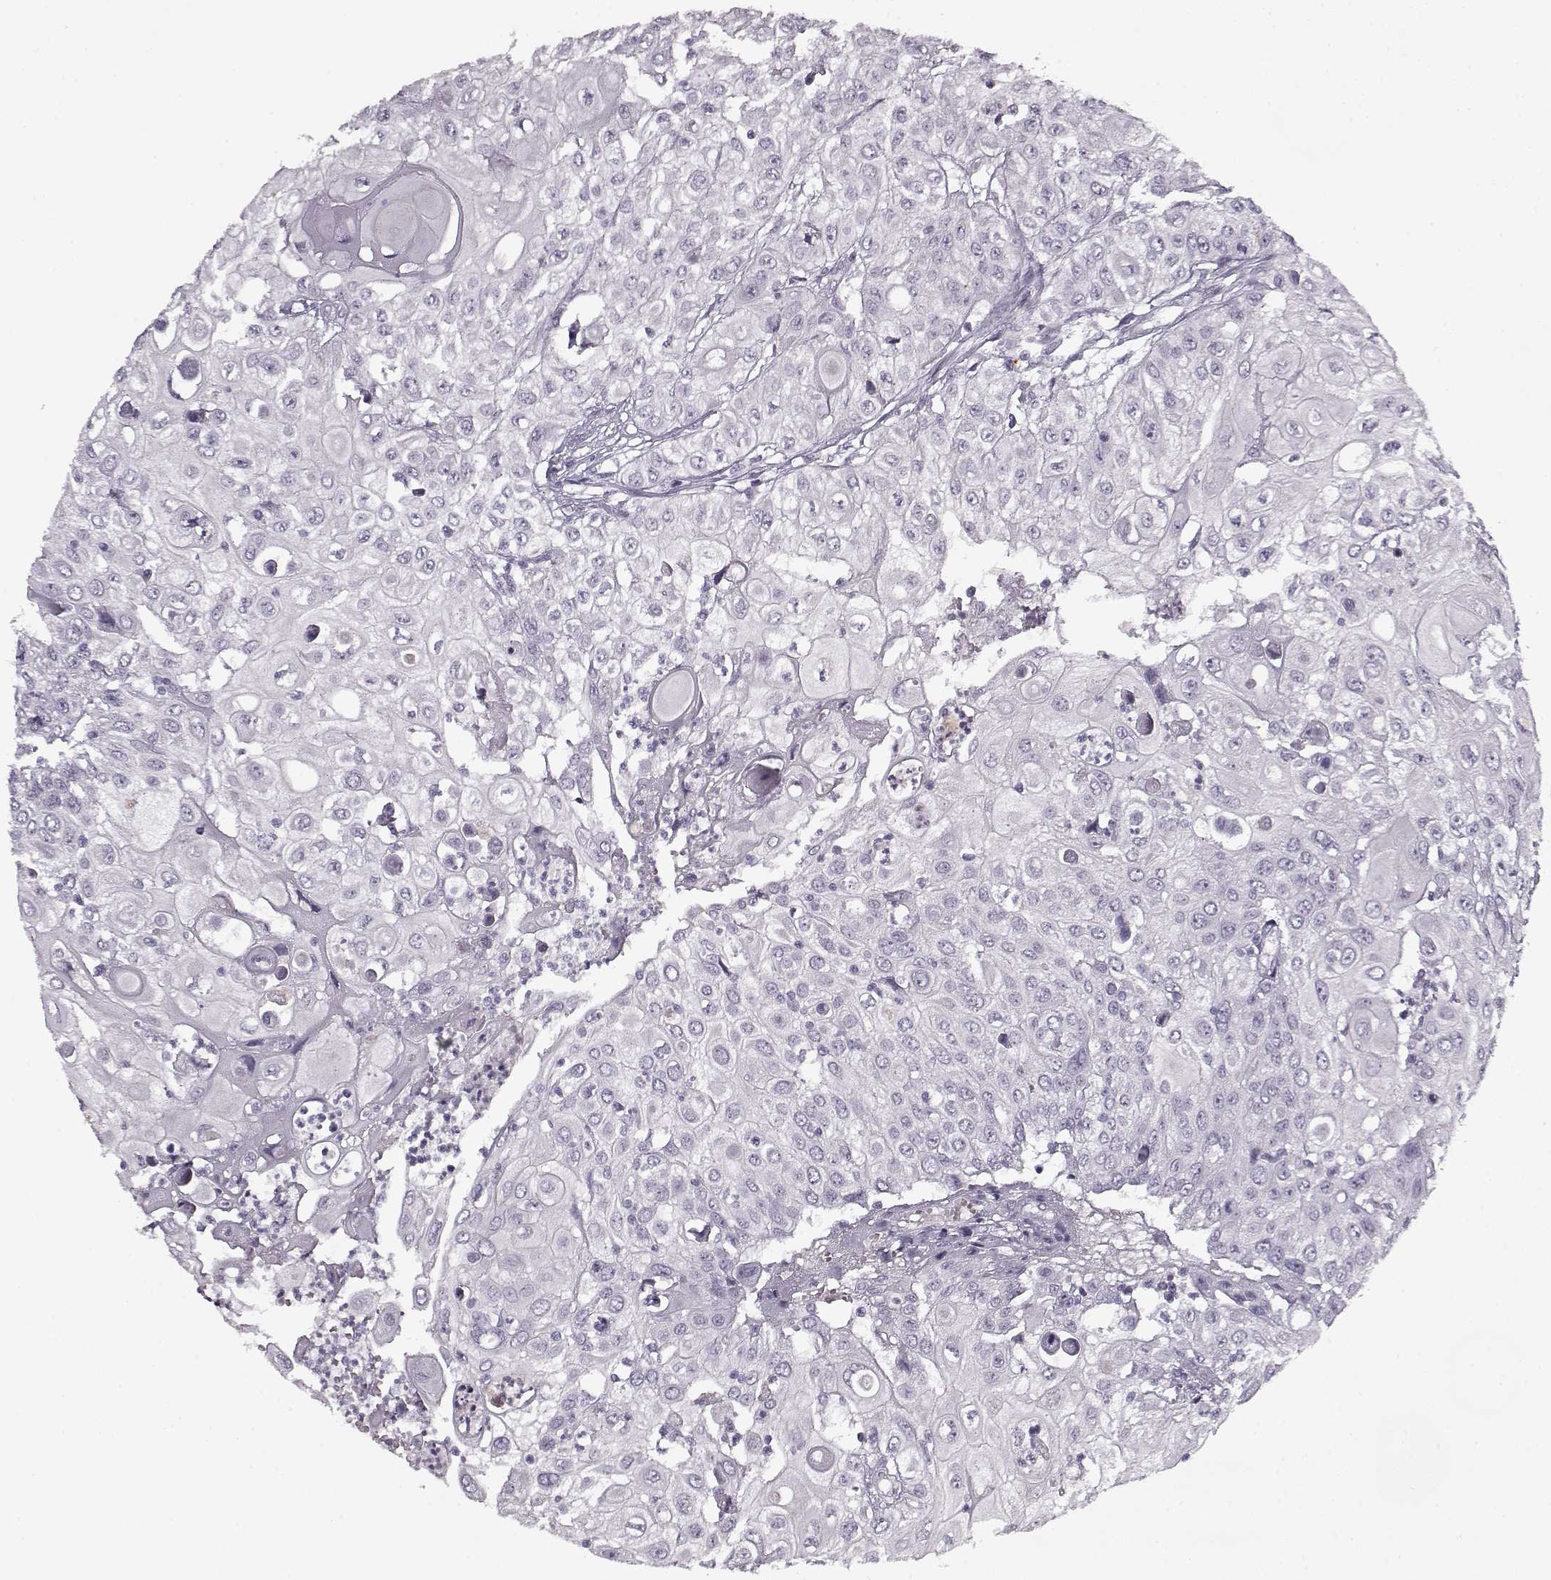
{"staining": {"intensity": "negative", "quantity": "none", "location": "none"}, "tissue": "urothelial cancer", "cell_type": "Tumor cells", "image_type": "cancer", "snomed": [{"axis": "morphology", "description": "Urothelial carcinoma, High grade"}, {"axis": "topography", "description": "Urinary bladder"}], "caption": "Immunohistochemical staining of urothelial cancer reveals no significant staining in tumor cells.", "gene": "KRT9", "patient": {"sex": "female", "age": 79}}